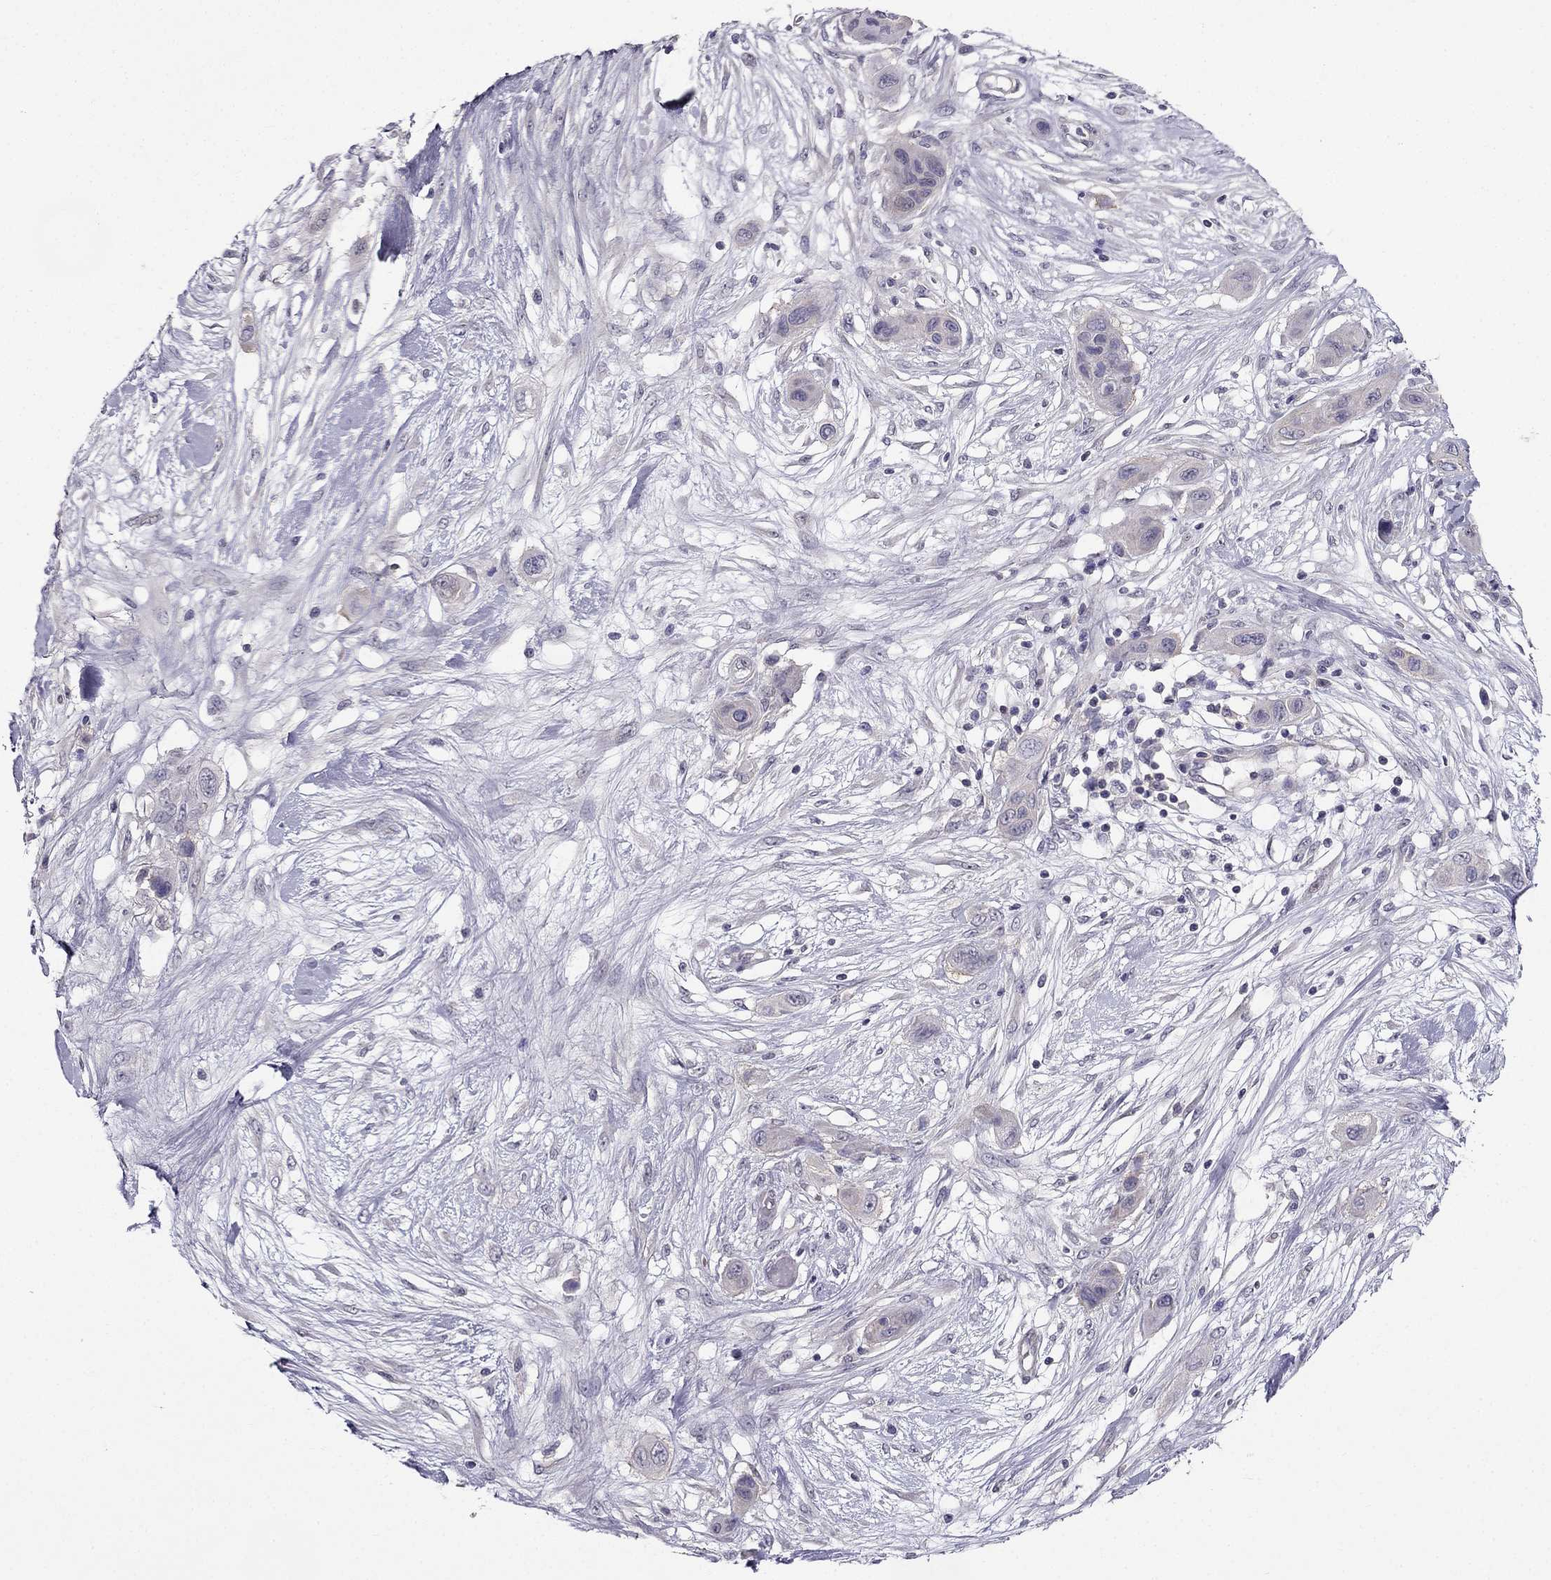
{"staining": {"intensity": "negative", "quantity": "none", "location": "none"}, "tissue": "skin cancer", "cell_type": "Tumor cells", "image_type": "cancer", "snomed": [{"axis": "morphology", "description": "Squamous cell carcinoma, NOS"}, {"axis": "topography", "description": "Skin"}], "caption": "High magnification brightfield microscopy of skin squamous cell carcinoma stained with DAB (brown) and counterstained with hematoxylin (blue): tumor cells show no significant staining.", "gene": "HSFX1", "patient": {"sex": "male", "age": 79}}